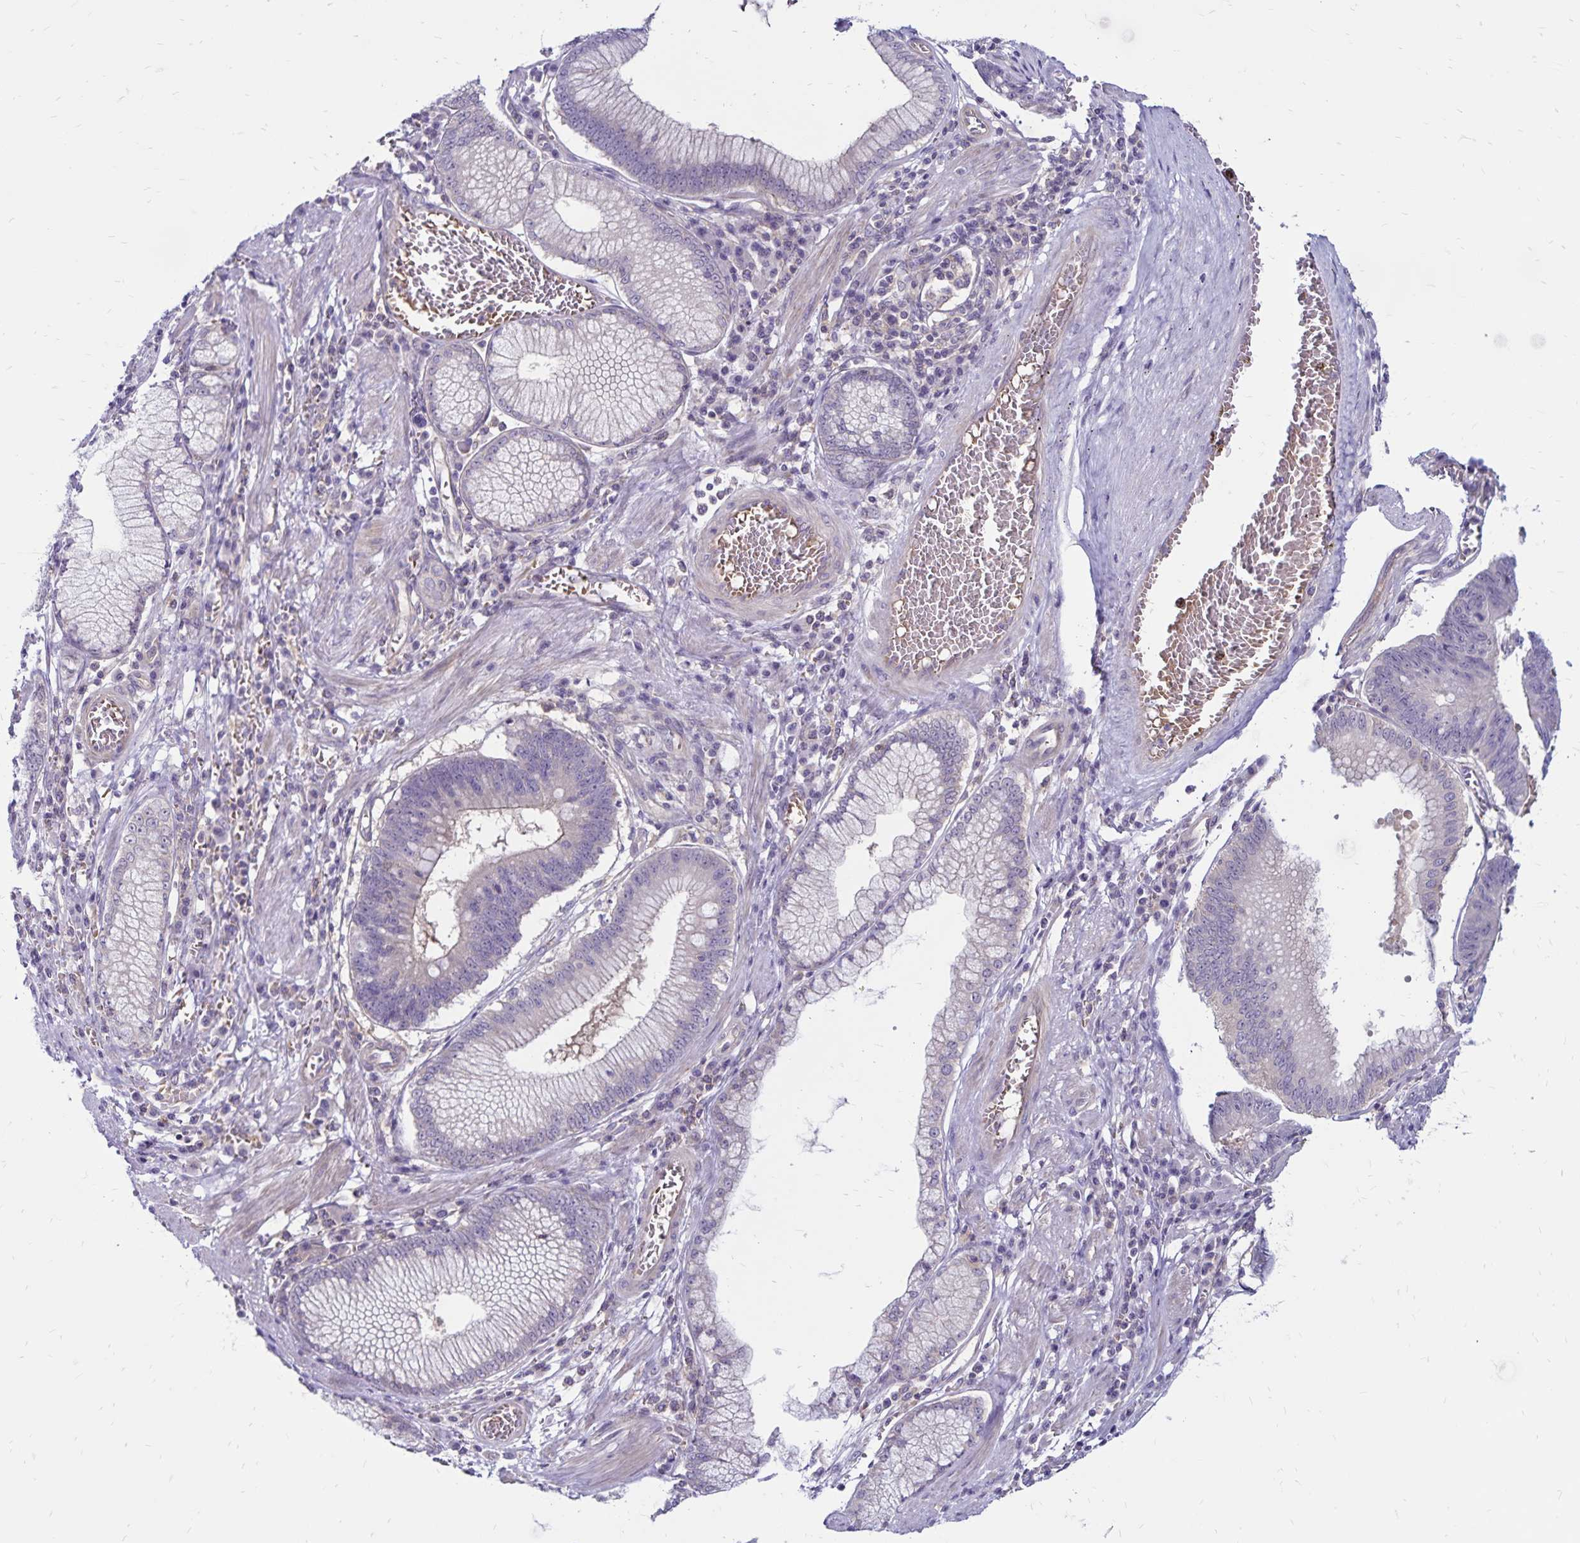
{"staining": {"intensity": "negative", "quantity": "none", "location": "none"}, "tissue": "stomach cancer", "cell_type": "Tumor cells", "image_type": "cancer", "snomed": [{"axis": "morphology", "description": "Adenocarcinoma, NOS"}, {"axis": "topography", "description": "Stomach"}], "caption": "This is a image of immunohistochemistry (IHC) staining of stomach adenocarcinoma, which shows no positivity in tumor cells.", "gene": "FSD1", "patient": {"sex": "male", "age": 59}}